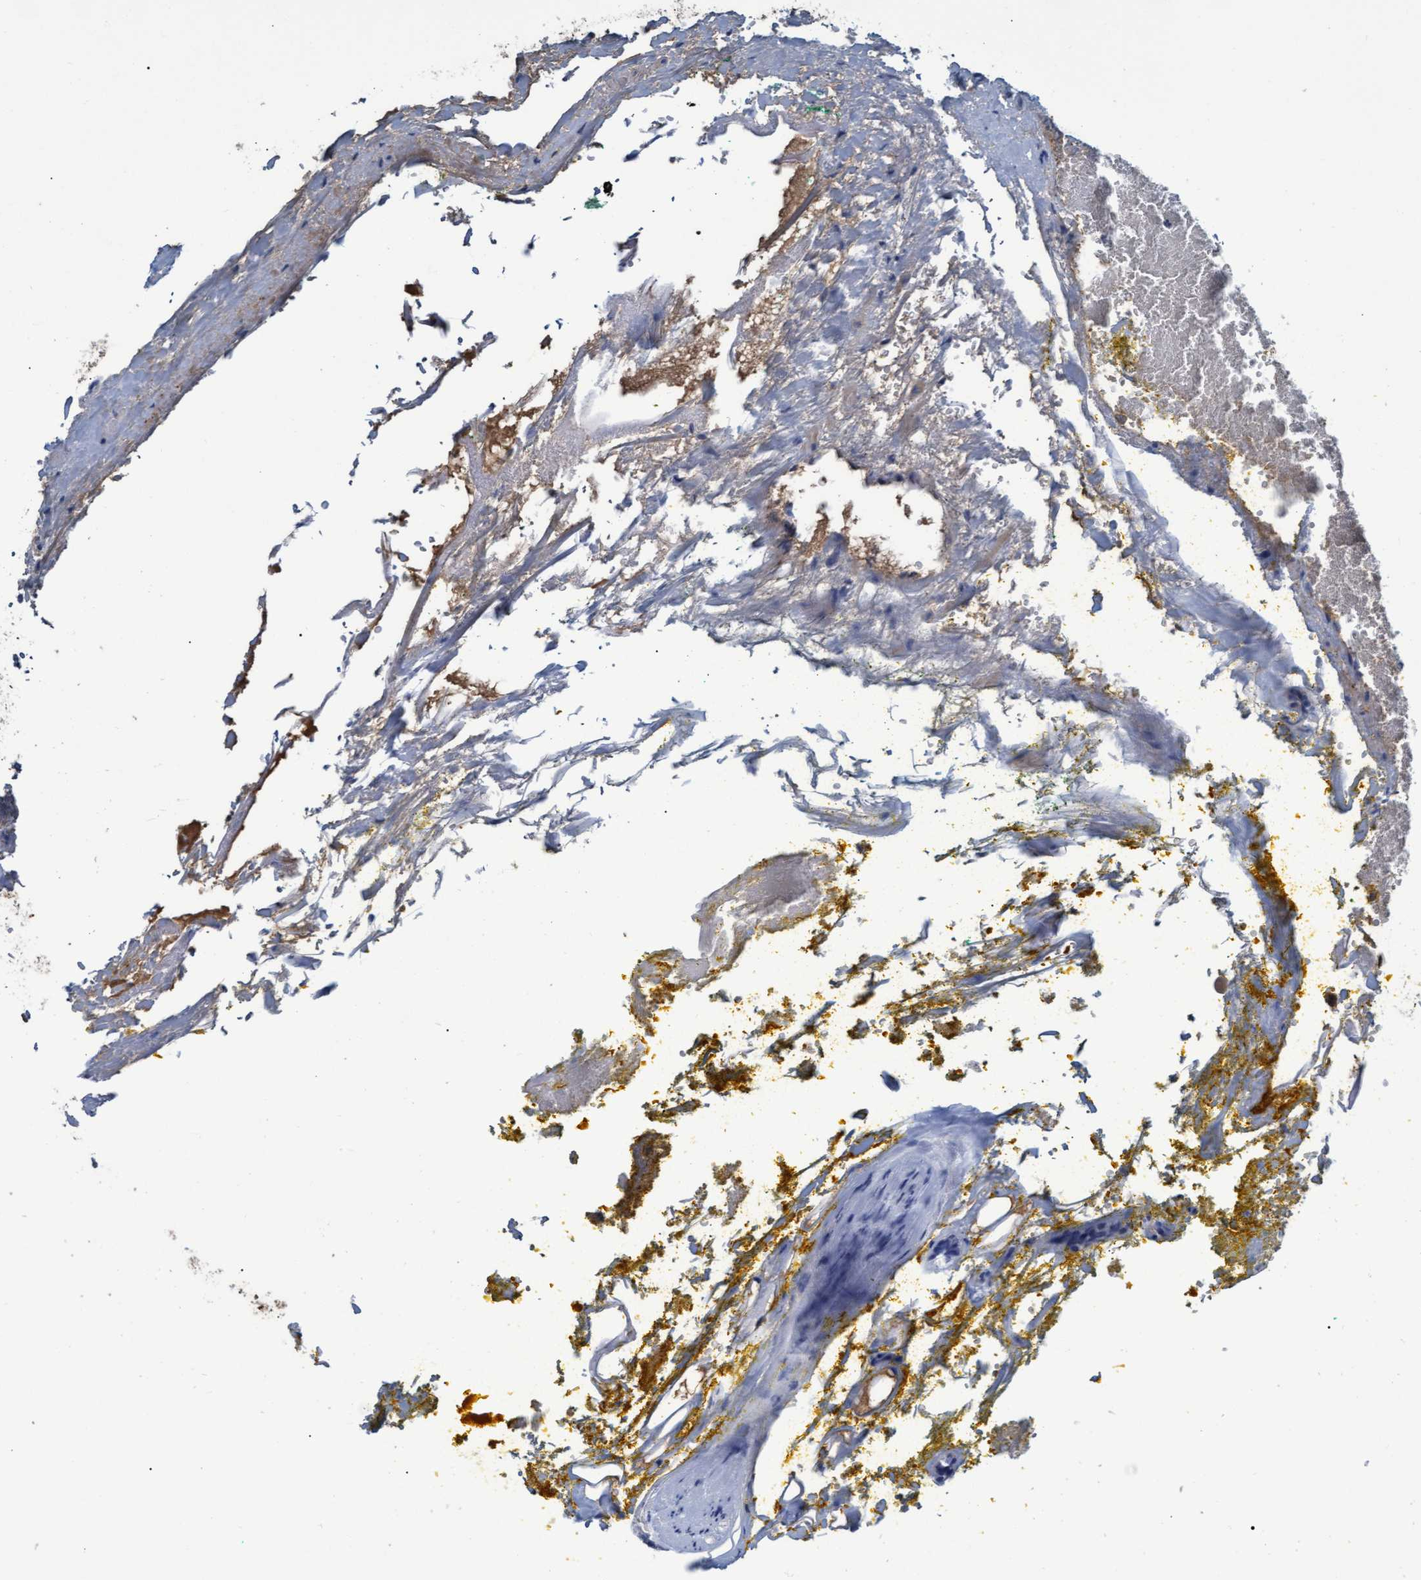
{"staining": {"intensity": "weak", "quantity": ">75%", "location": "cytoplasmic/membranous"}, "tissue": "prostate cancer", "cell_type": "Tumor cells", "image_type": "cancer", "snomed": [{"axis": "morphology", "description": "Adenocarcinoma, Low grade"}, {"axis": "topography", "description": "Prostate"}], "caption": "An immunohistochemistry (IHC) micrograph of neoplastic tissue is shown. Protein staining in brown highlights weak cytoplasmic/membranous positivity in prostate low-grade adenocarcinoma within tumor cells. (brown staining indicates protein expression, while blue staining denotes nuclei).", "gene": "GGT6", "patient": {"sex": "male", "age": 51}}